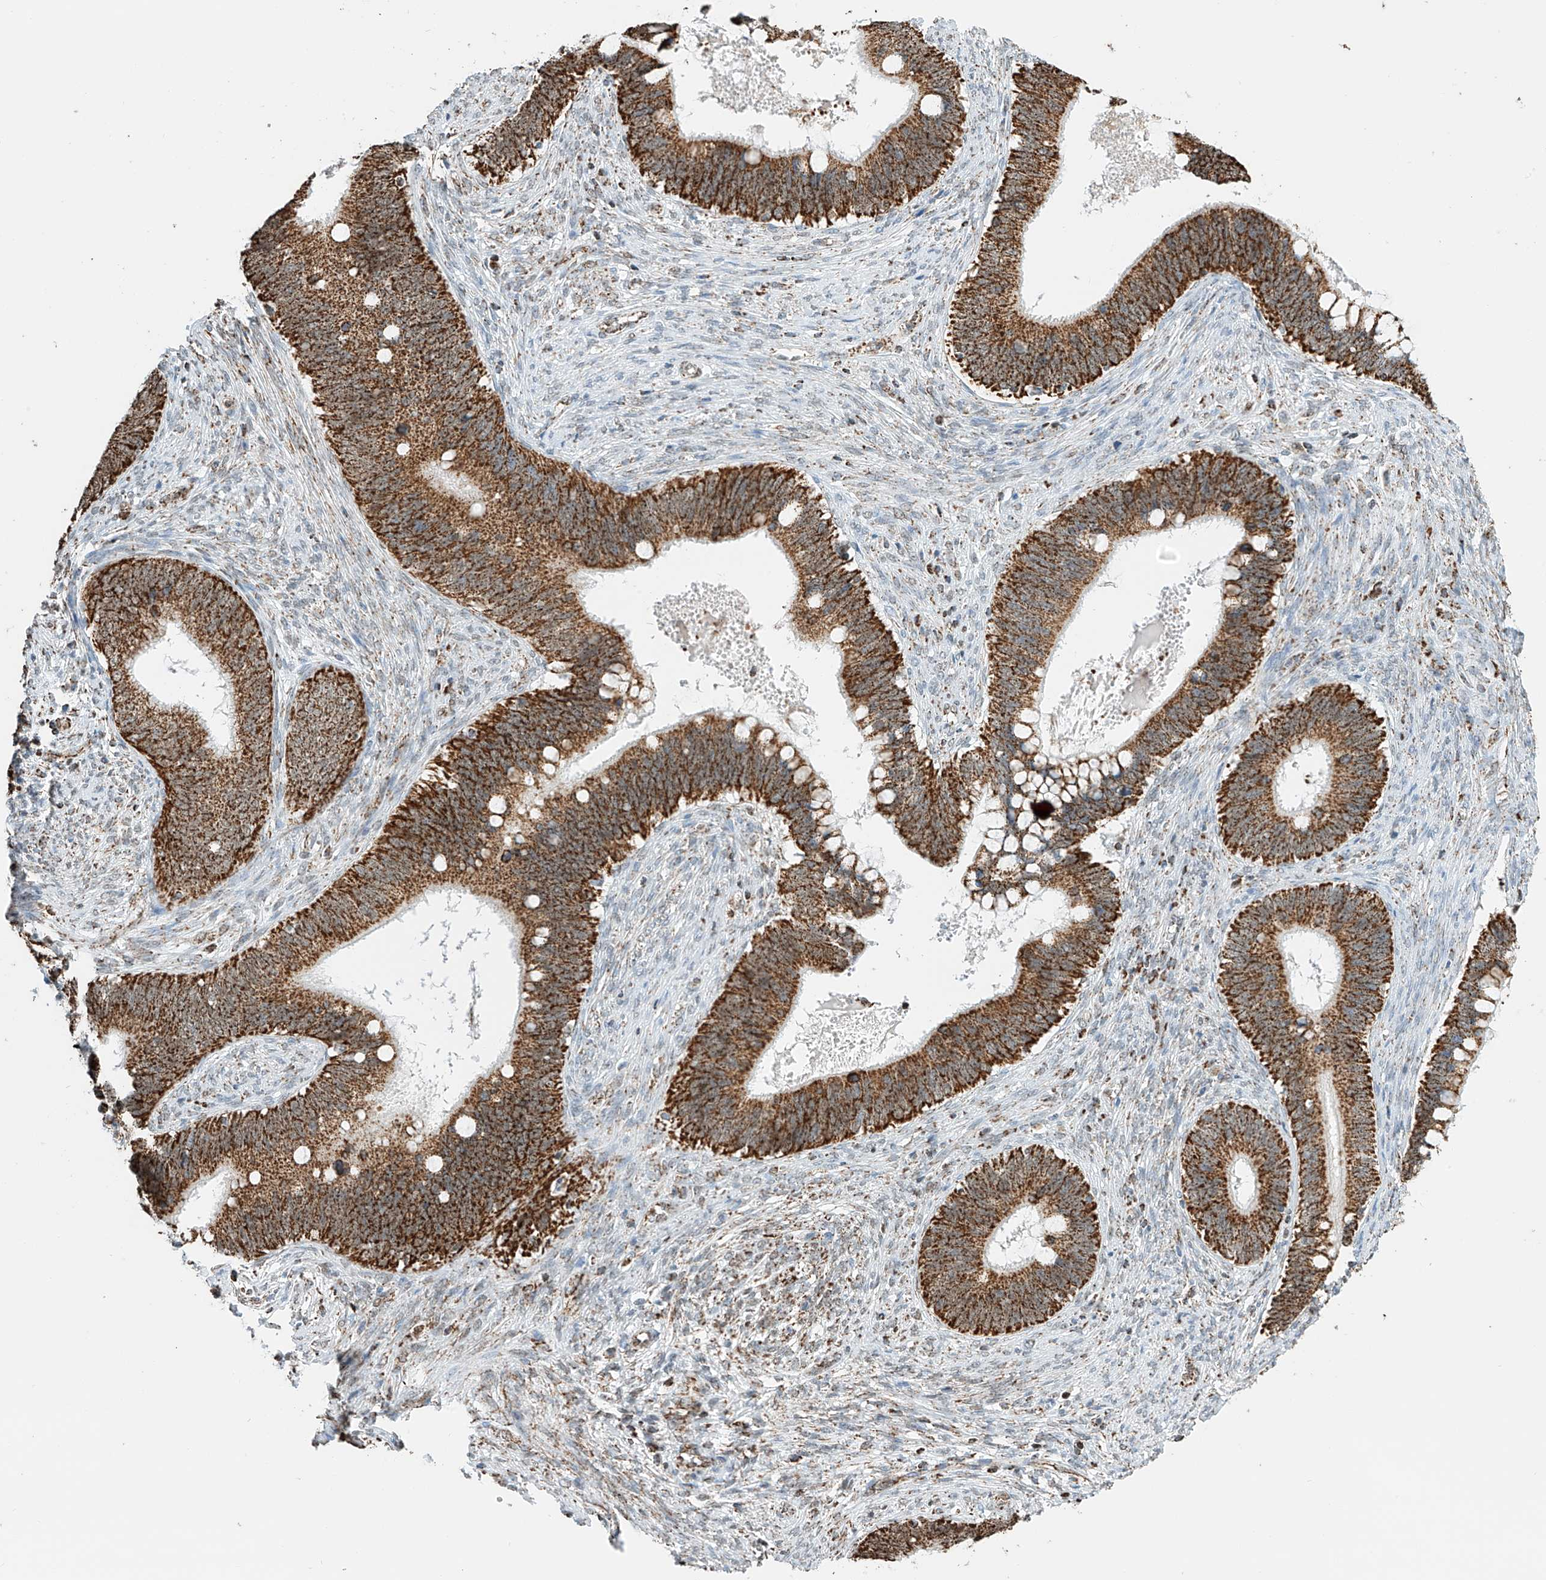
{"staining": {"intensity": "strong", "quantity": ">75%", "location": "cytoplasmic/membranous"}, "tissue": "cervical cancer", "cell_type": "Tumor cells", "image_type": "cancer", "snomed": [{"axis": "morphology", "description": "Adenocarcinoma, NOS"}, {"axis": "topography", "description": "Cervix"}], "caption": "Cervical cancer (adenocarcinoma) stained with immunohistochemistry shows strong cytoplasmic/membranous staining in approximately >75% of tumor cells. (brown staining indicates protein expression, while blue staining denotes nuclei).", "gene": "PPA2", "patient": {"sex": "female", "age": 42}}